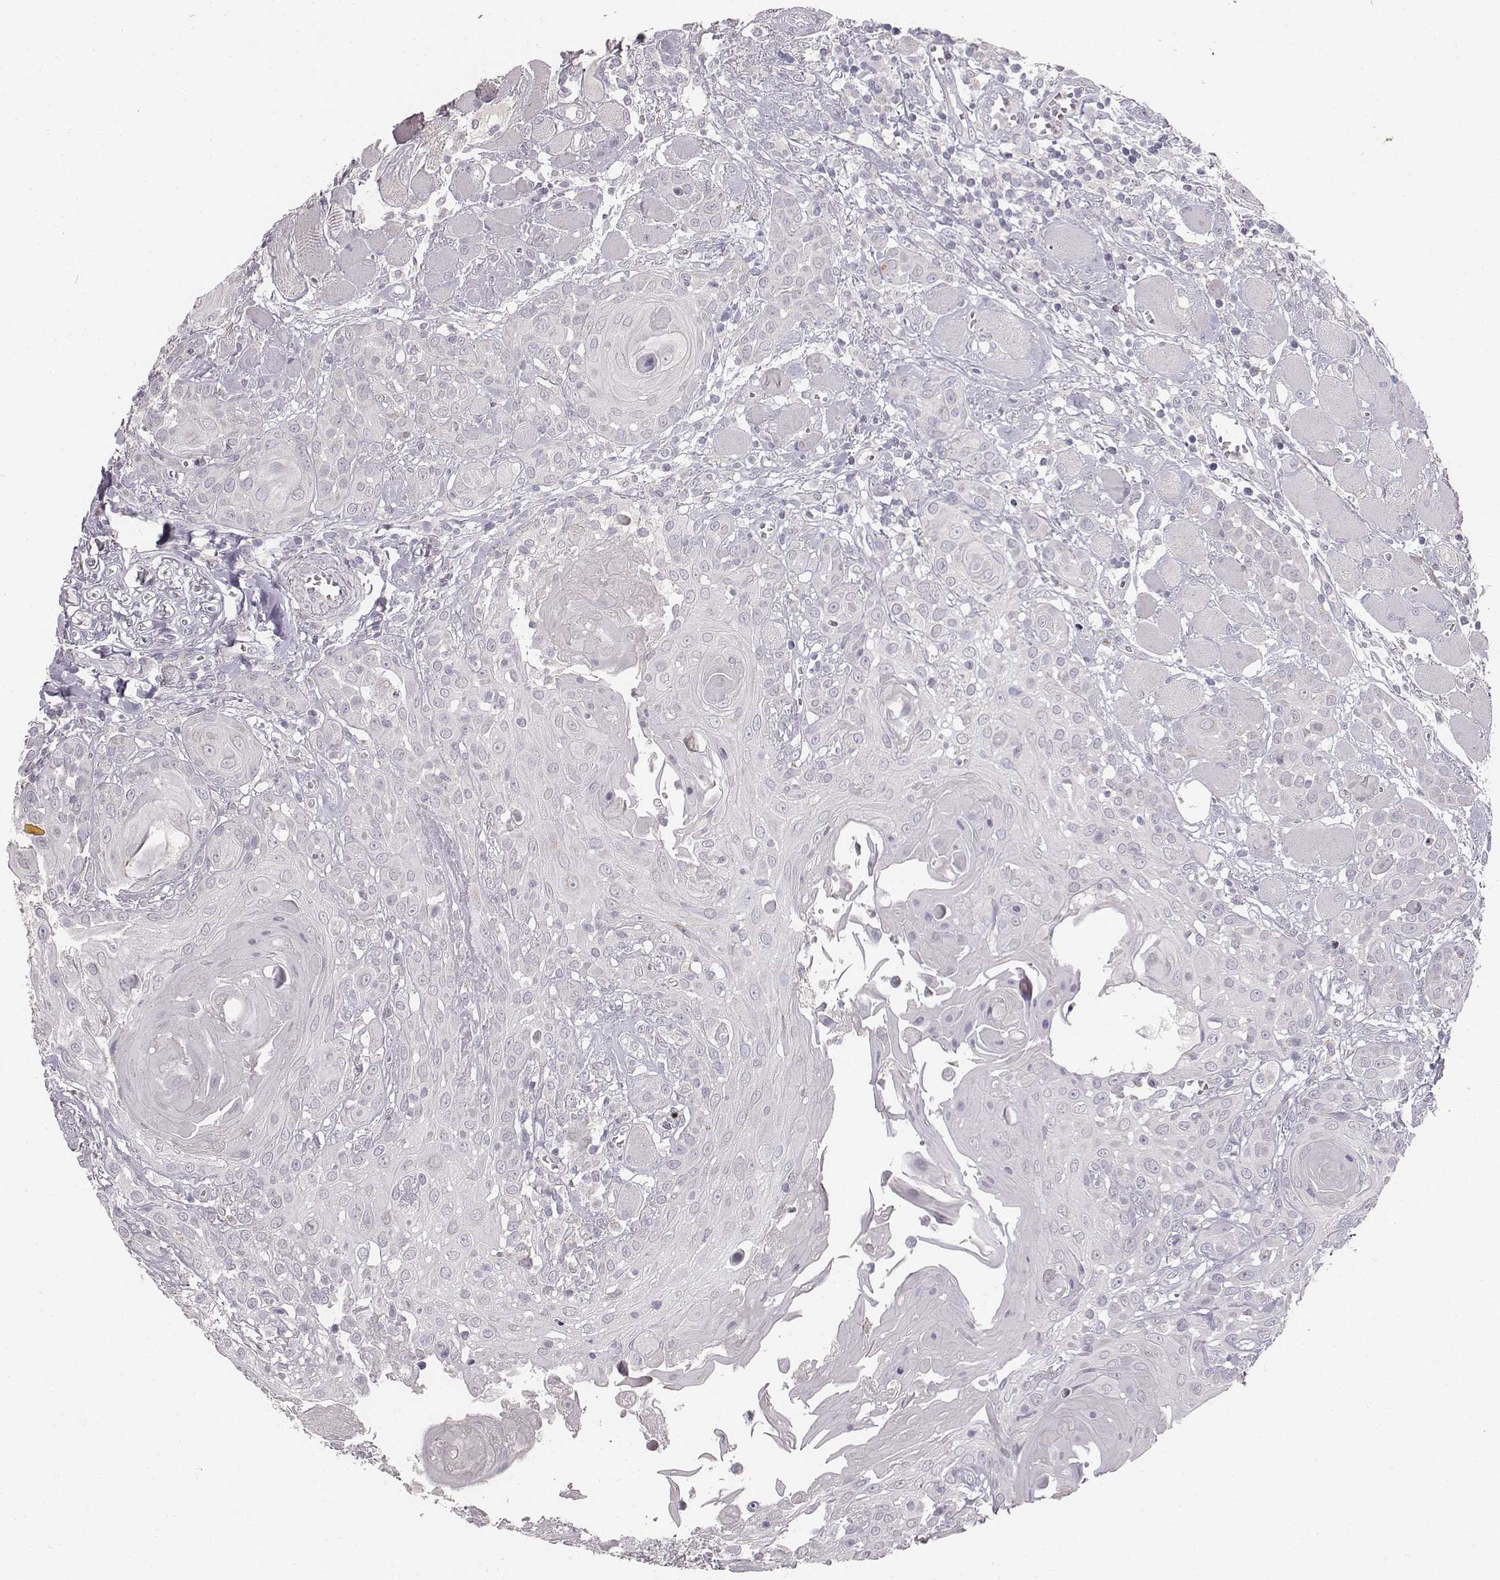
{"staining": {"intensity": "negative", "quantity": "none", "location": "none"}, "tissue": "head and neck cancer", "cell_type": "Tumor cells", "image_type": "cancer", "snomed": [{"axis": "morphology", "description": "Squamous cell carcinoma, NOS"}, {"axis": "topography", "description": "Head-Neck"}], "caption": "Immunohistochemistry micrograph of neoplastic tissue: head and neck cancer stained with DAB (3,3'-diaminobenzidine) exhibits no significant protein positivity in tumor cells.", "gene": "ABCD3", "patient": {"sex": "female", "age": 80}}